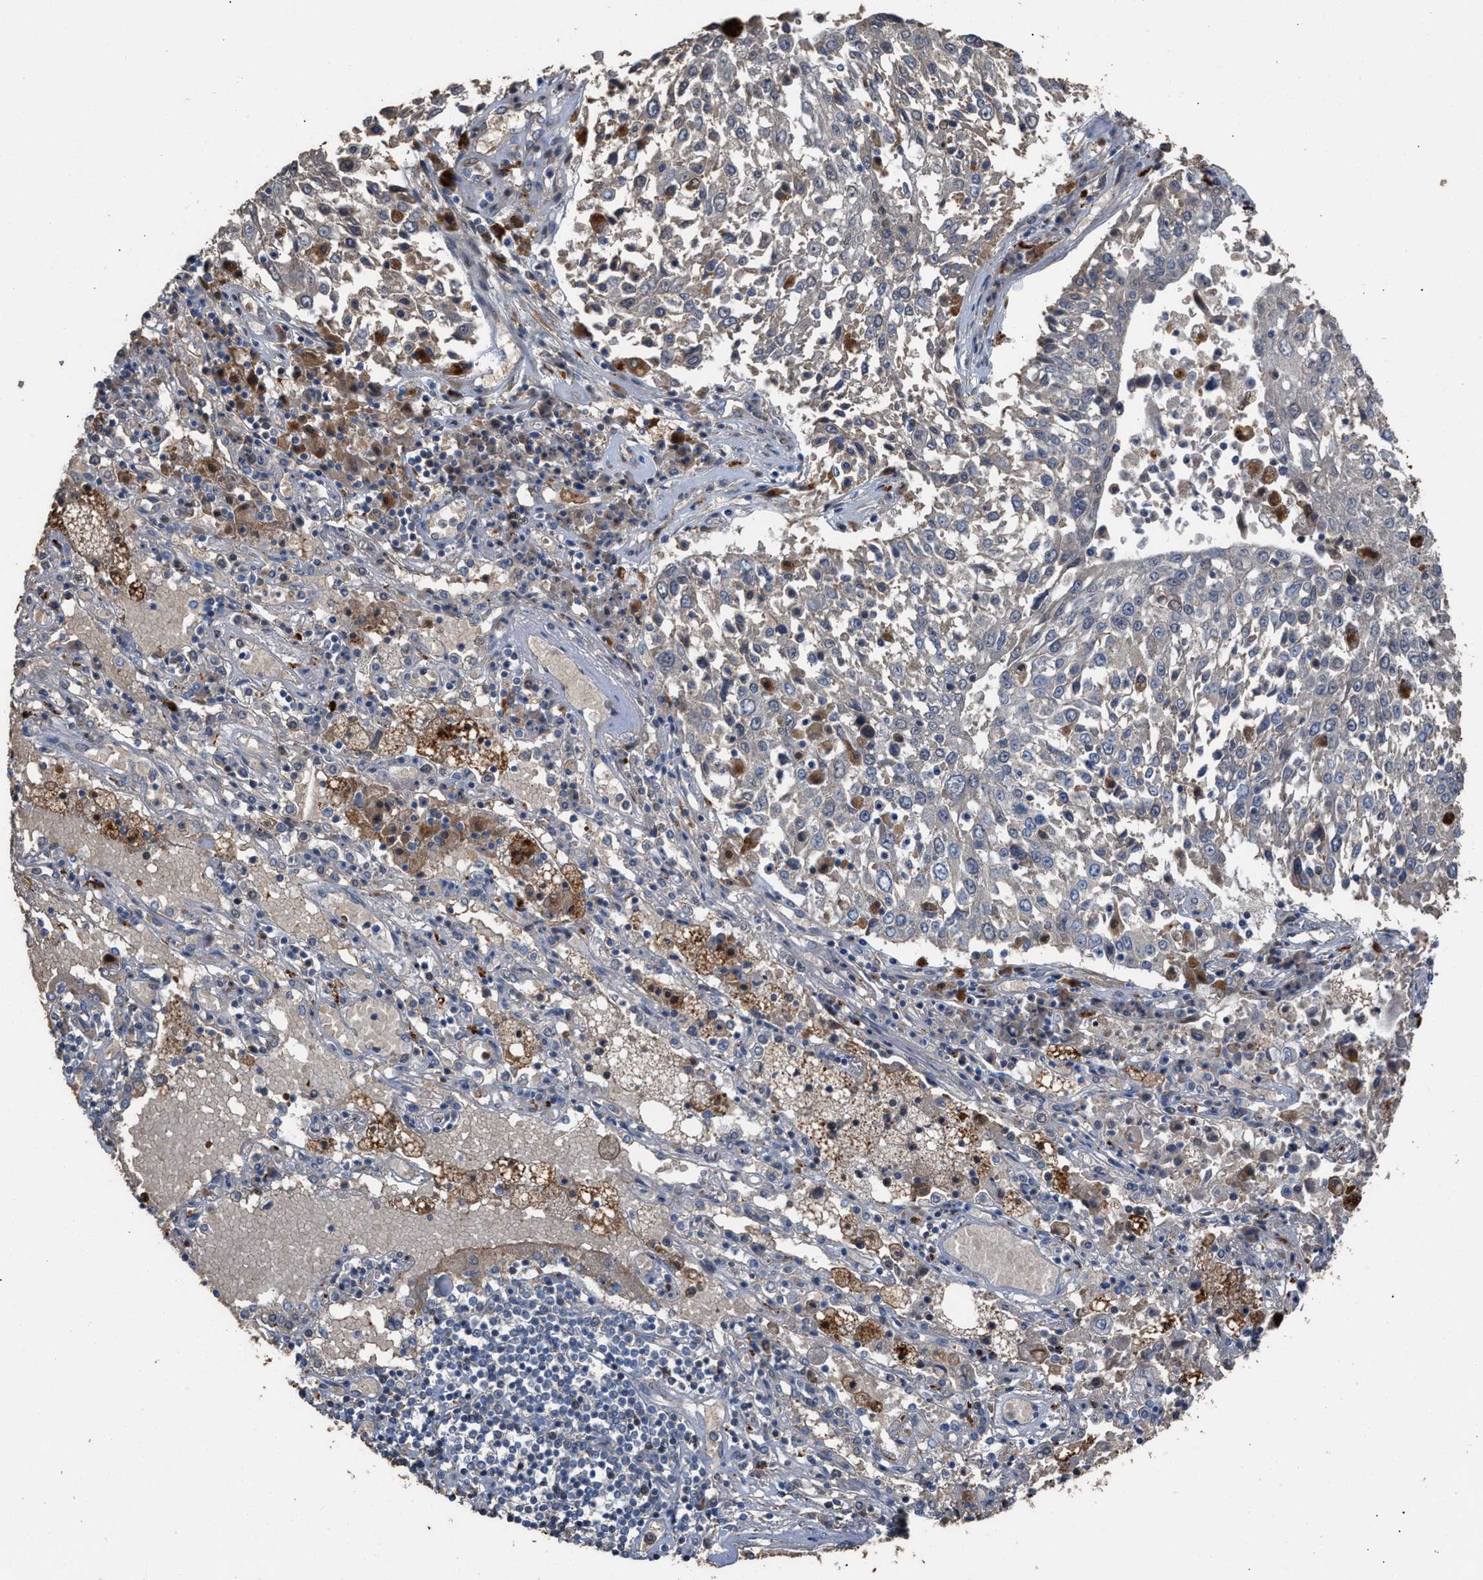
{"staining": {"intensity": "negative", "quantity": "none", "location": "none"}, "tissue": "lung cancer", "cell_type": "Tumor cells", "image_type": "cancer", "snomed": [{"axis": "morphology", "description": "Squamous cell carcinoma, NOS"}, {"axis": "topography", "description": "Lung"}], "caption": "An immunohistochemistry (IHC) micrograph of squamous cell carcinoma (lung) is shown. There is no staining in tumor cells of squamous cell carcinoma (lung).", "gene": "ELMO3", "patient": {"sex": "male", "age": 65}}